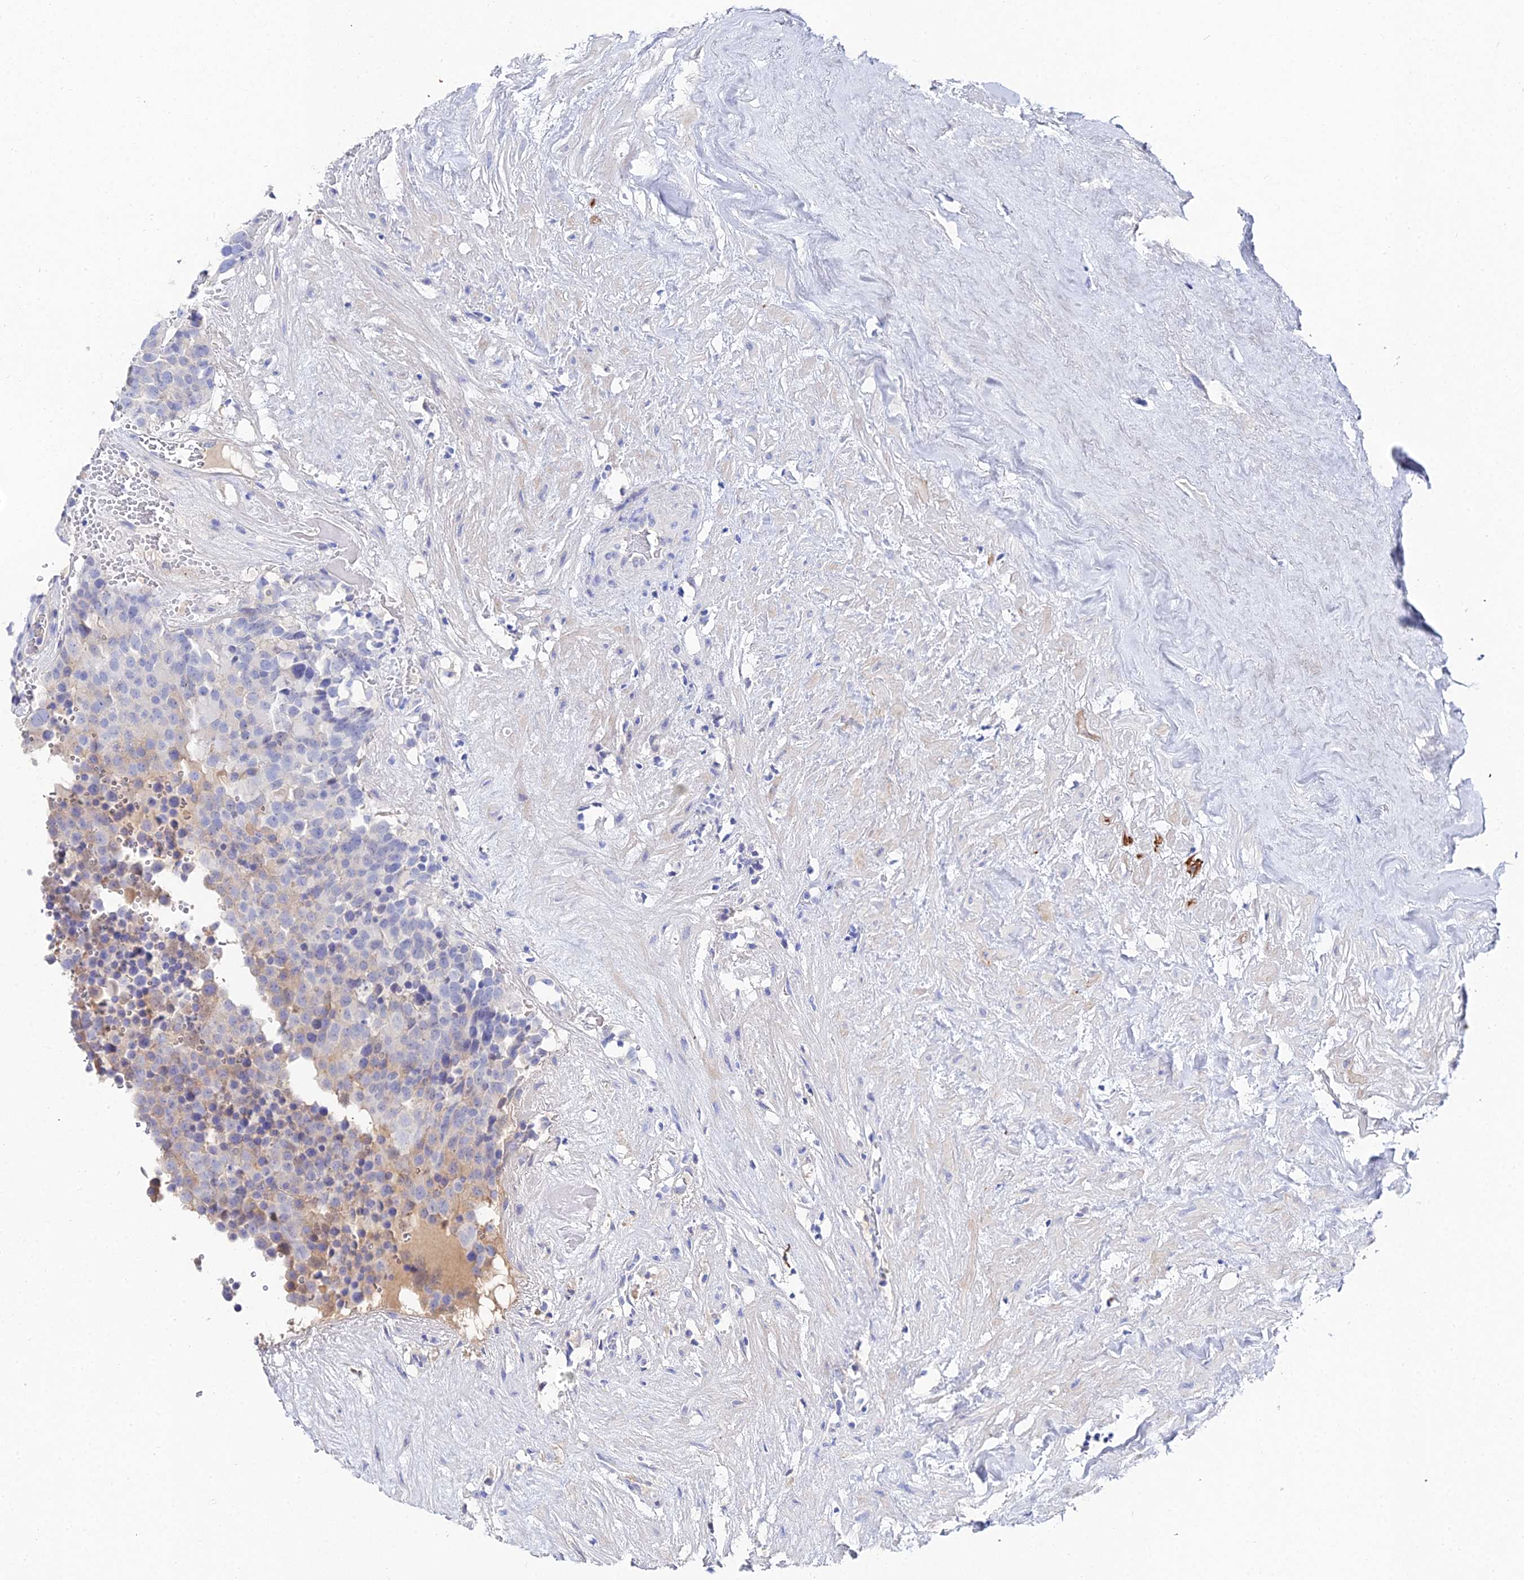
{"staining": {"intensity": "weak", "quantity": "<25%", "location": "cytoplasmic/membranous"}, "tissue": "testis cancer", "cell_type": "Tumor cells", "image_type": "cancer", "snomed": [{"axis": "morphology", "description": "Seminoma, NOS"}, {"axis": "topography", "description": "Testis"}], "caption": "A high-resolution photomicrograph shows immunohistochemistry (IHC) staining of testis cancer, which exhibits no significant staining in tumor cells.", "gene": "KRT17", "patient": {"sex": "male", "age": 71}}